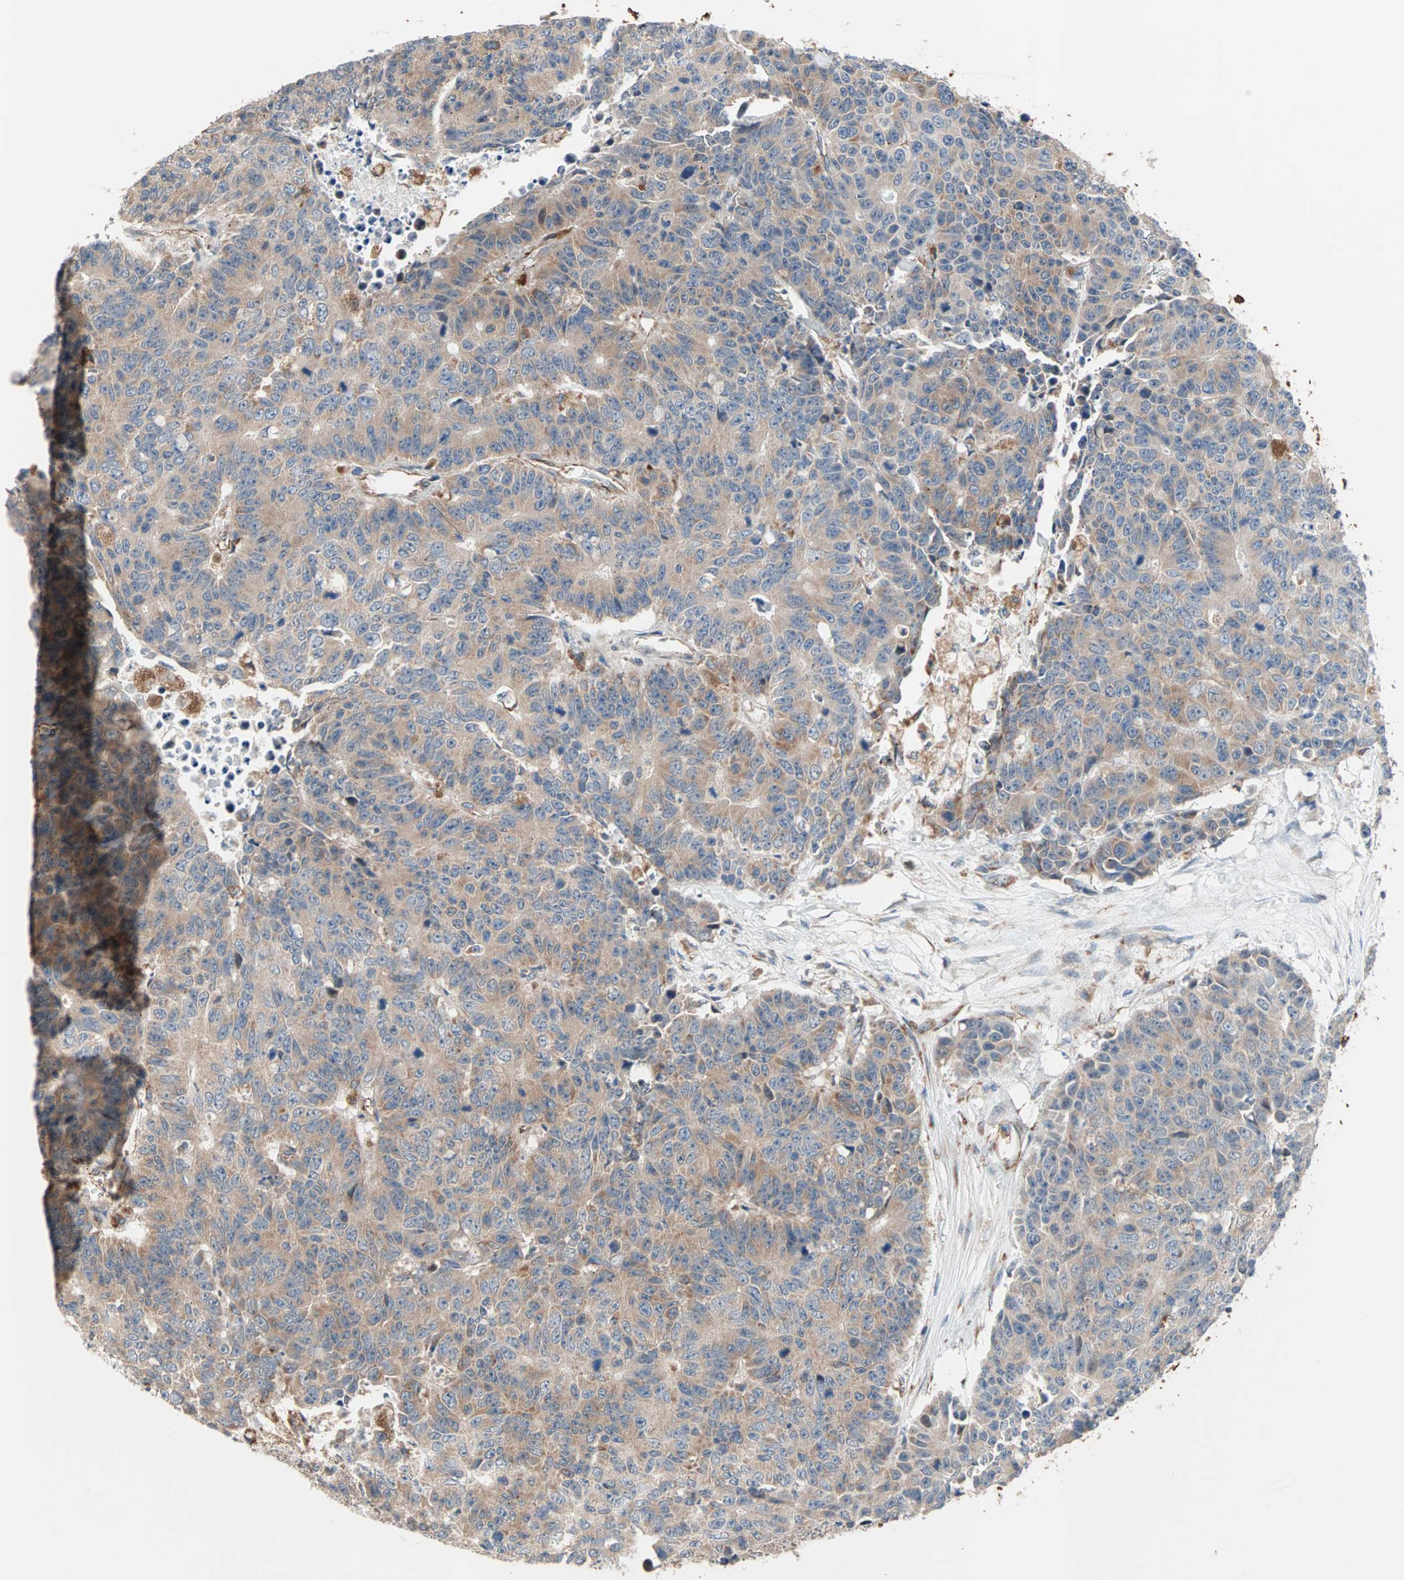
{"staining": {"intensity": "moderate", "quantity": ">75%", "location": "cytoplasmic/membranous"}, "tissue": "colorectal cancer", "cell_type": "Tumor cells", "image_type": "cancer", "snomed": [{"axis": "morphology", "description": "Adenocarcinoma, NOS"}, {"axis": "topography", "description": "Colon"}], "caption": "Immunohistochemistry (IHC) photomicrograph of human colorectal cancer (adenocarcinoma) stained for a protein (brown), which shows medium levels of moderate cytoplasmic/membranous staining in approximately >75% of tumor cells.", "gene": "SAR1A", "patient": {"sex": "female", "age": 86}}